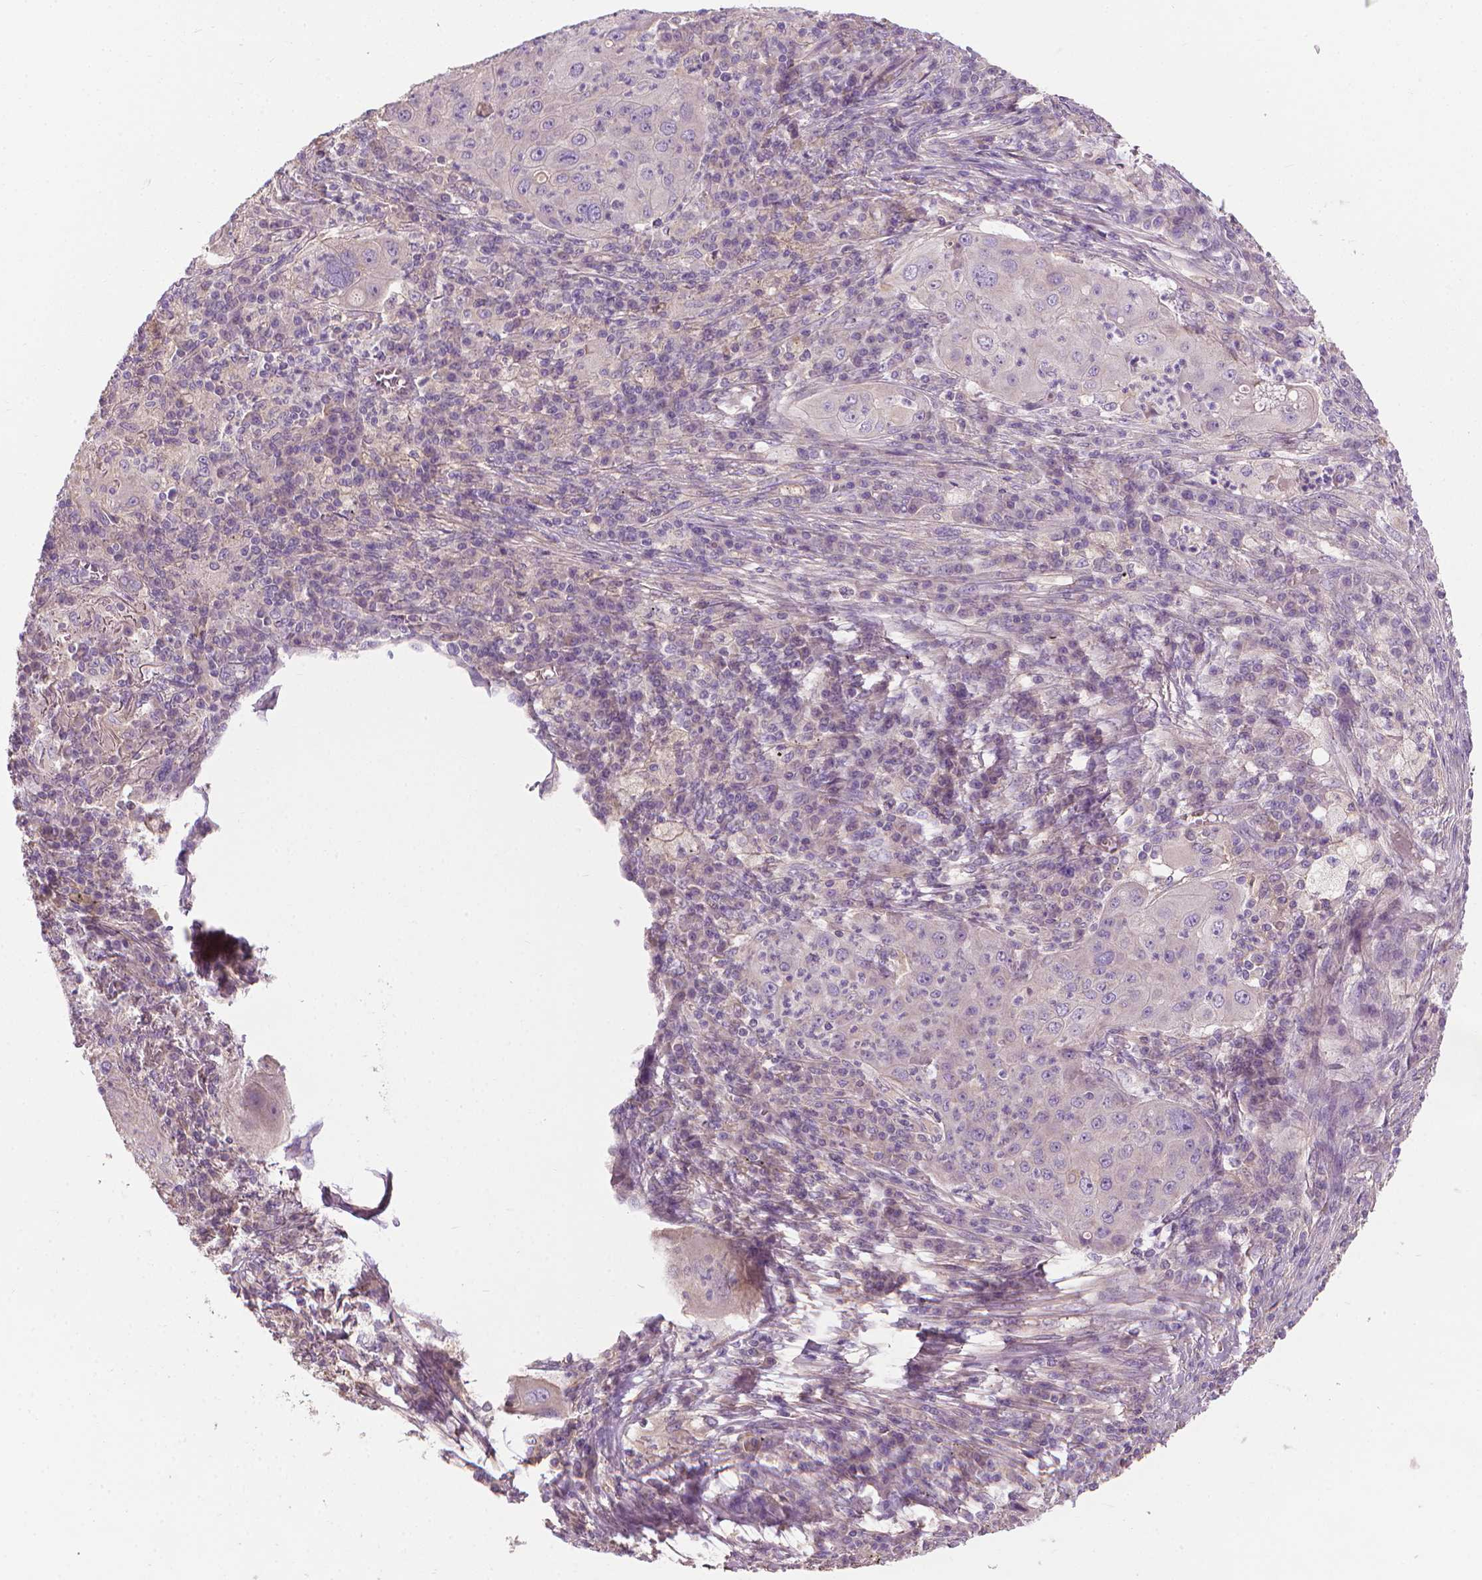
{"staining": {"intensity": "negative", "quantity": "none", "location": "none"}, "tissue": "lung cancer", "cell_type": "Tumor cells", "image_type": "cancer", "snomed": [{"axis": "morphology", "description": "Squamous cell carcinoma, NOS"}, {"axis": "topography", "description": "Lung"}], "caption": "A high-resolution histopathology image shows immunohistochemistry (IHC) staining of squamous cell carcinoma (lung), which displays no significant expression in tumor cells.", "gene": "RIIAD1", "patient": {"sex": "female", "age": 59}}